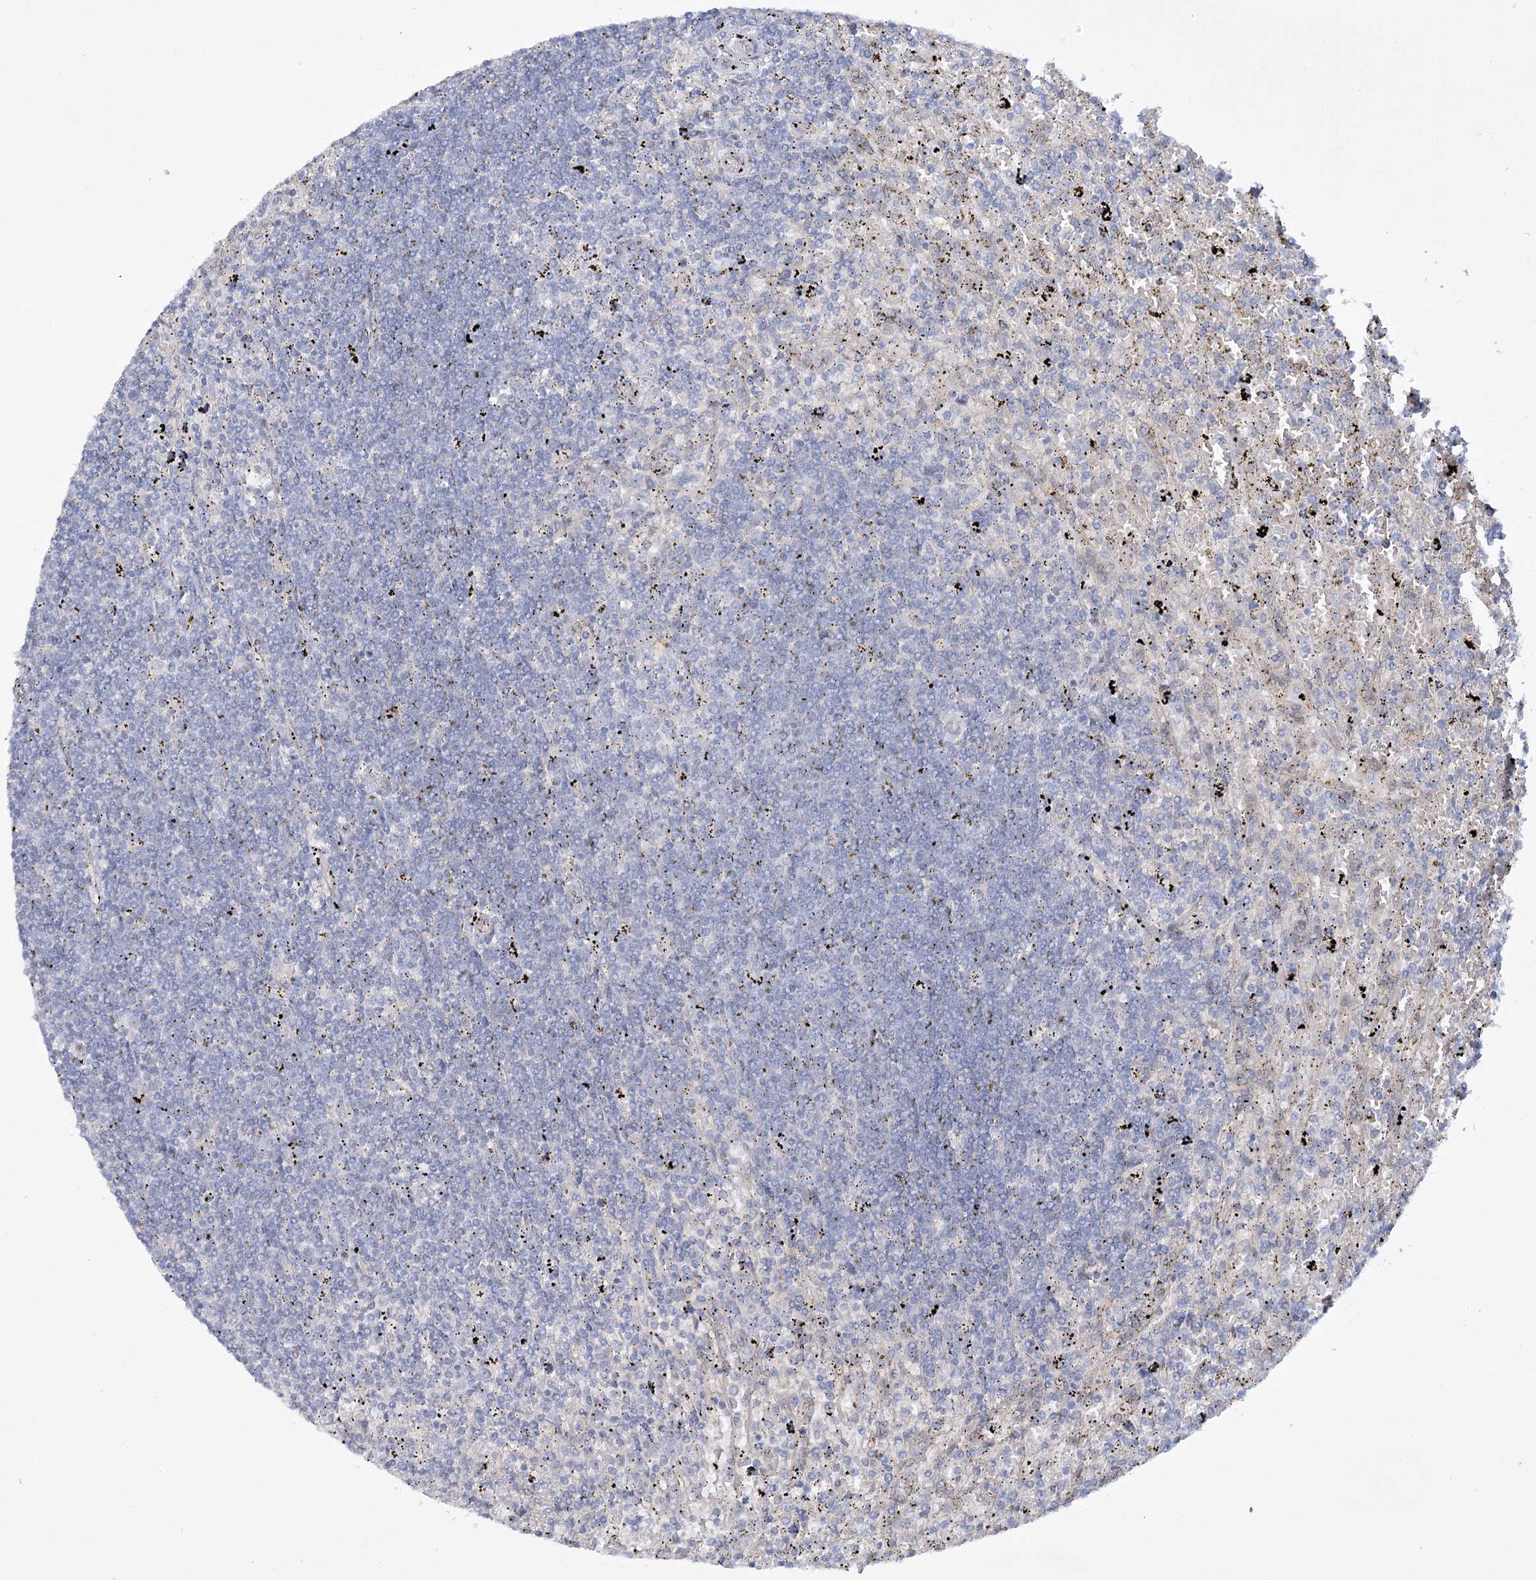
{"staining": {"intensity": "negative", "quantity": "none", "location": "none"}, "tissue": "lymphoma", "cell_type": "Tumor cells", "image_type": "cancer", "snomed": [{"axis": "morphology", "description": "Malignant lymphoma, non-Hodgkin's type, Low grade"}, {"axis": "topography", "description": "Spleen"}], "caption": "Immunohistochemistry of malignant lymphoma, non-Hodgkin's type (low-grade) displays no staining in tumor cells.", "gene": "AAMDC", "patient": {"sex": "male", "age": 76}}